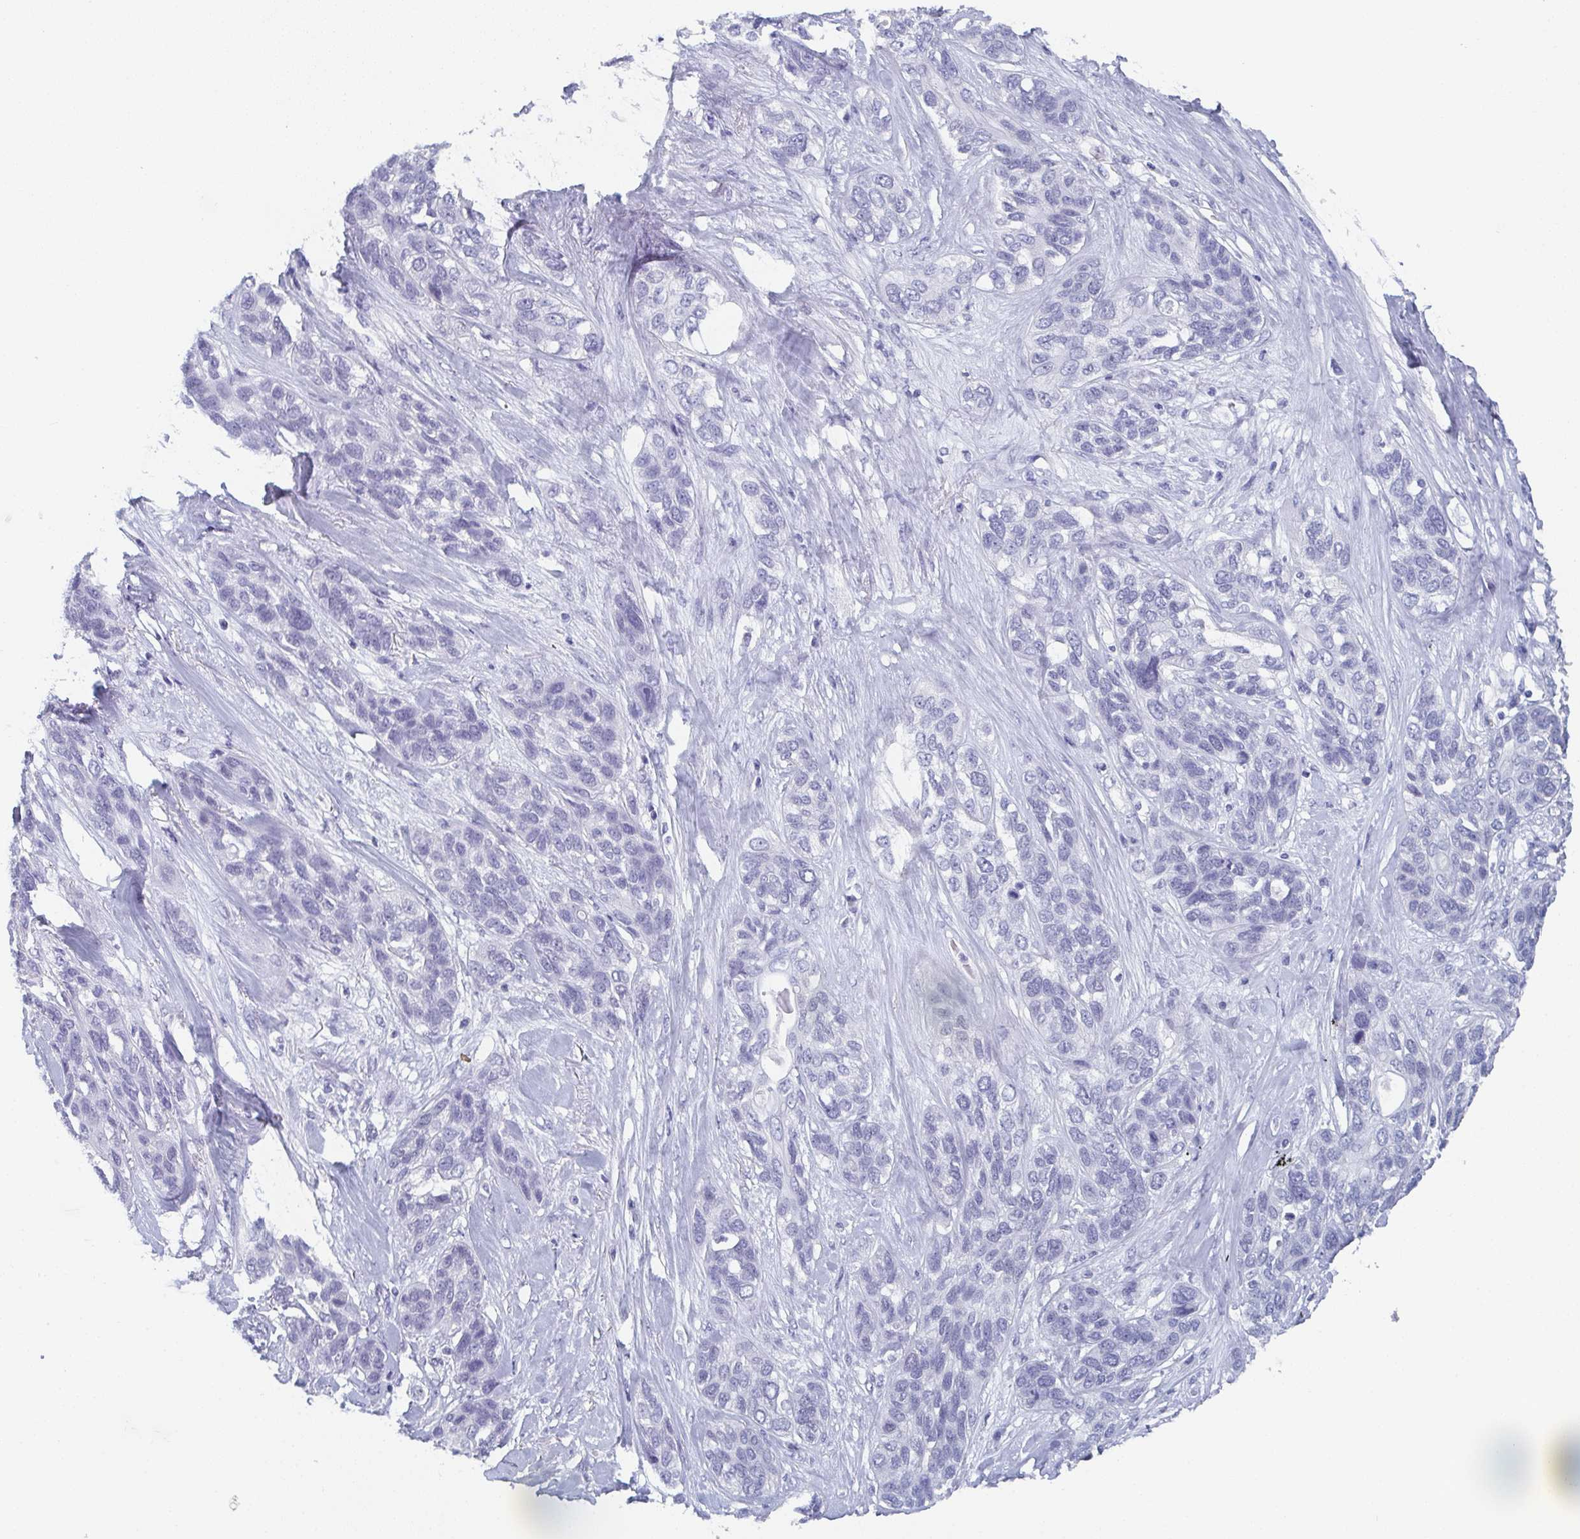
{"staining": {"intensity": "negative", "quantity": "none", "location": "none"}, "tissue": "lung cancer", "cell_type": "Tumor cells", "image_type": "cancer", "snomed": [{"axis": "morphology", "description": "Squamous cell carcinoma, NOS"}, {"axis": "topography", "description": "Lung"}], "caption": "Protein analysis of lung squamous cell carcinoma reveals no significant positivity in tumor cells.", "gene": "DYDC2", "patient": {"sex": "female", "age": 70}}